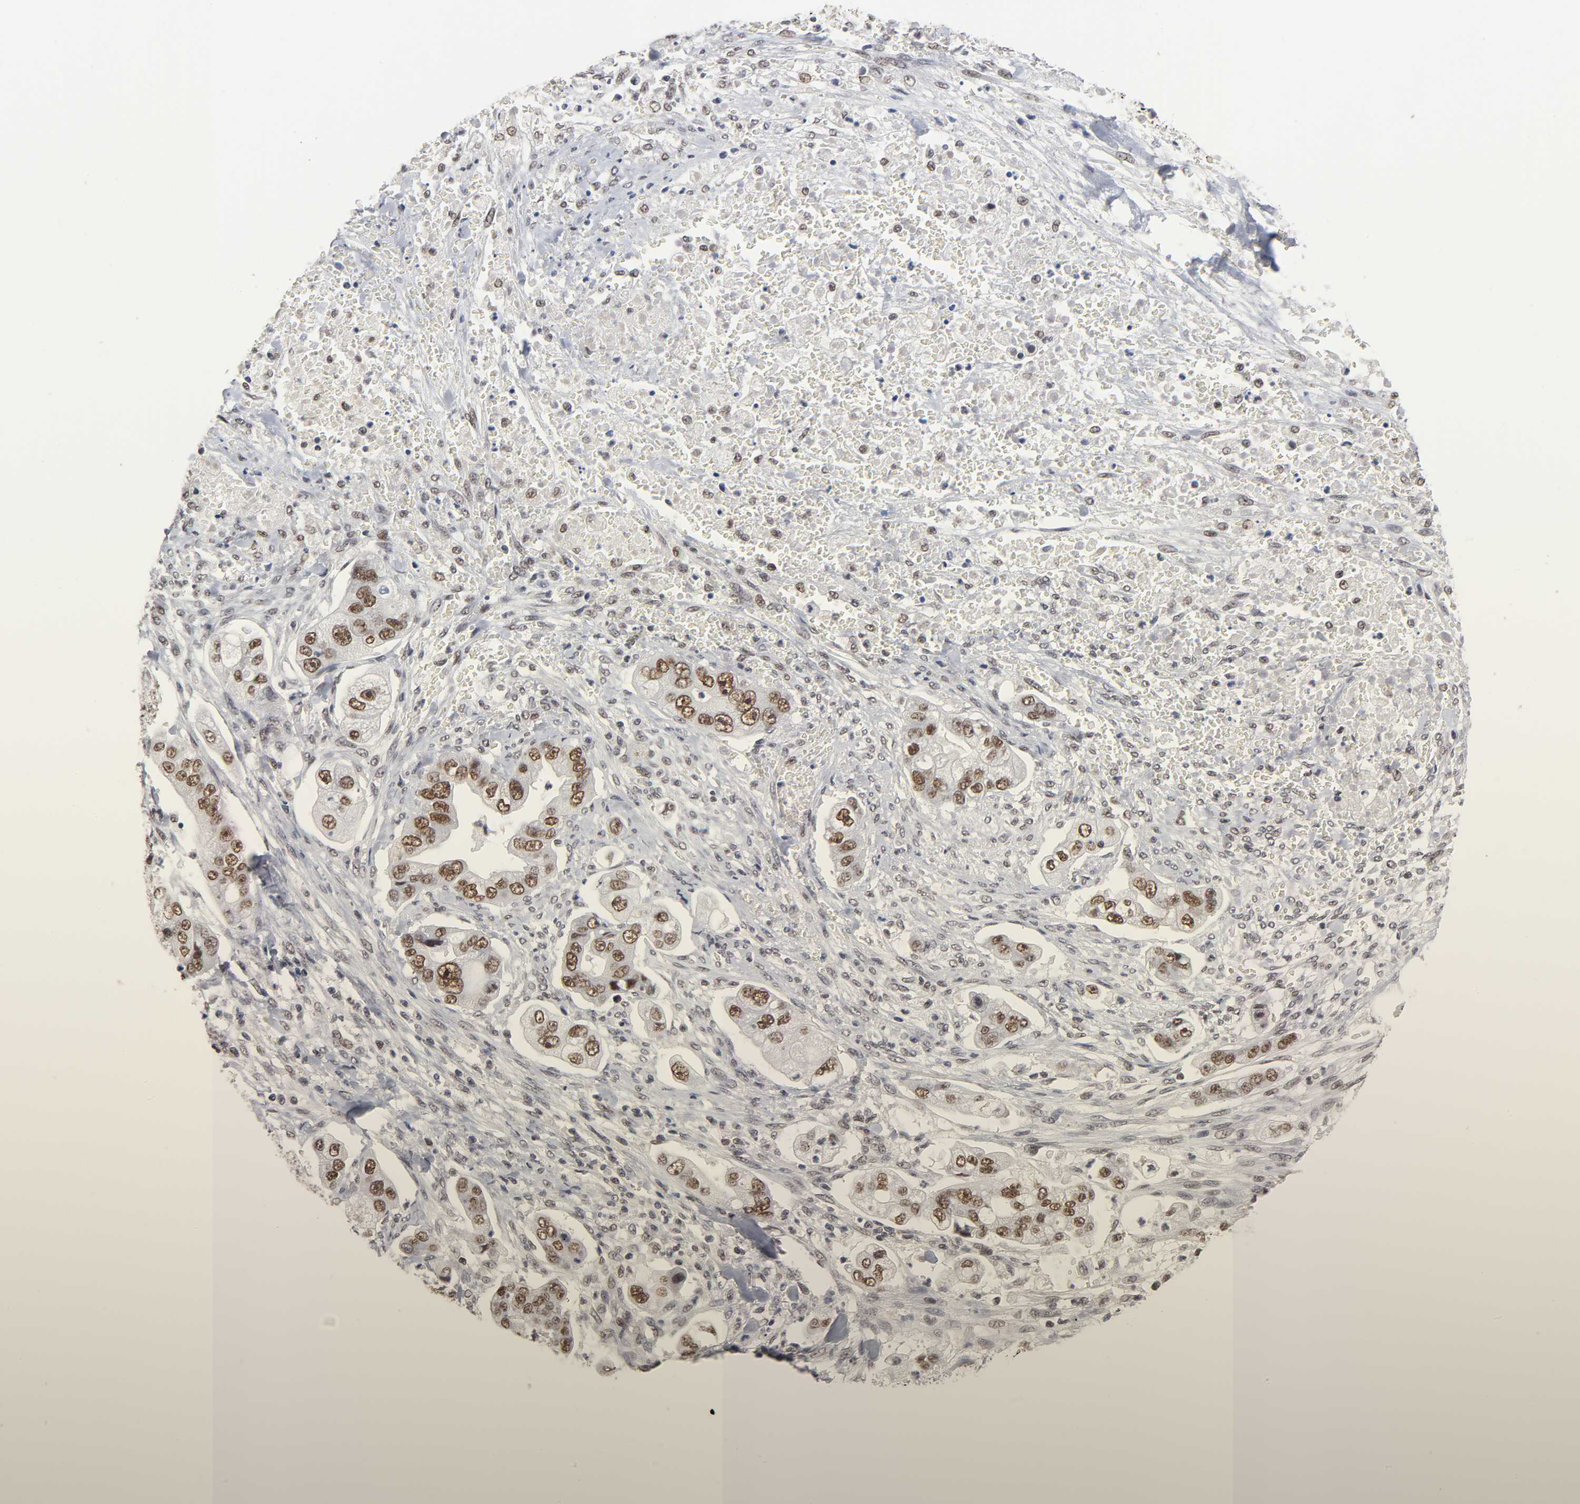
{"staining": {"intensity": "moderate", "quantity": ">75%", "location": "nuclear"}, "tissue": "stomach cancer", "cell_type": "Tumor cells", "image_type": "cancer", "snomed": [{"axis": "morphology", "description": "Adenocarcinoma, NOS"}, {"axis": "topography", "description": "Stomach"}], "caption": "A photomicrograph of human stomach cancer (adenocarcinoma) stained for a protein reveals moderate nuclear brown staining in tumor cells.", "gene": "TRIM33", "patient": {"sex": "male", "age": 62}}